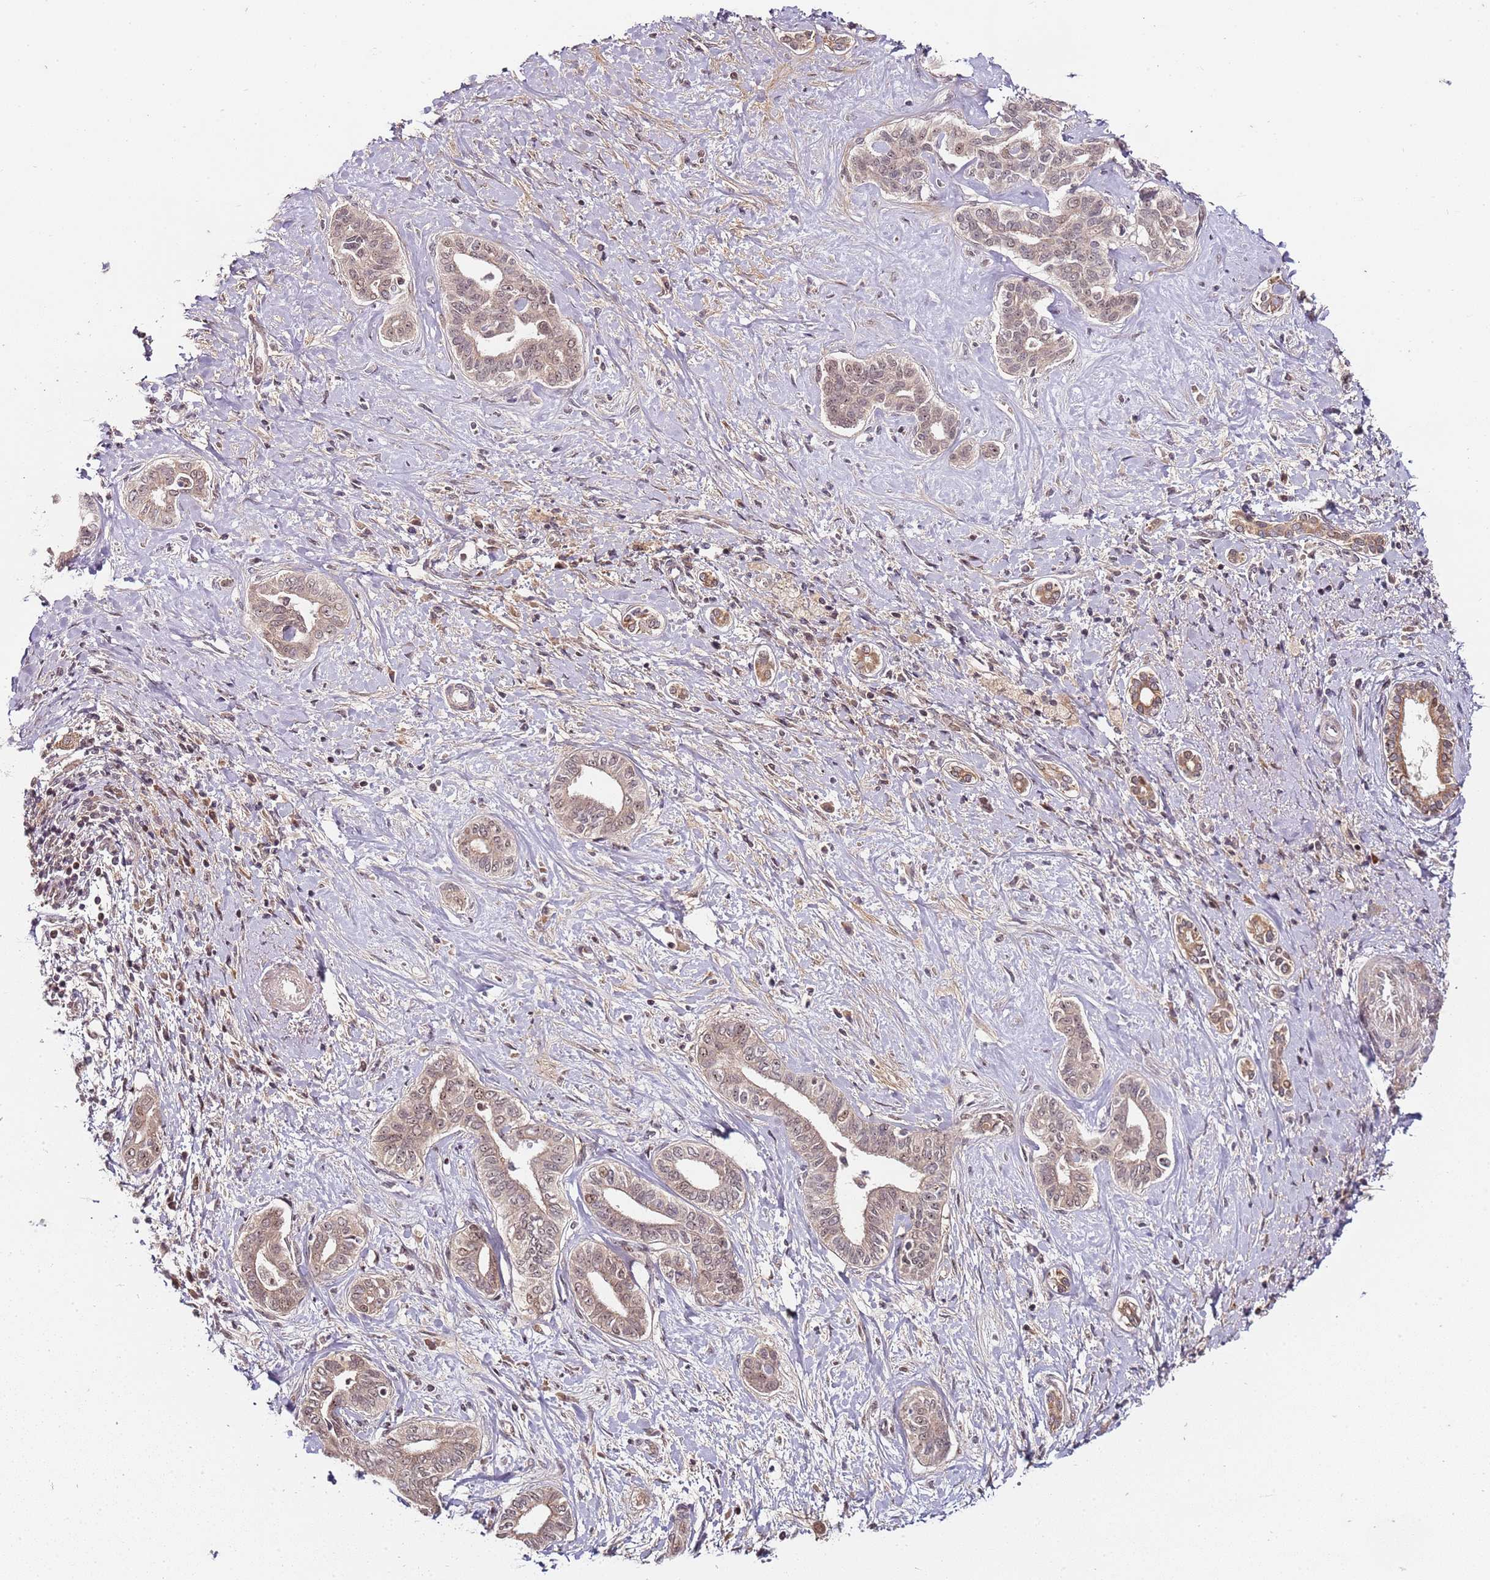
{"staining": {"intensity": "weak", "quantity": "<25%", "location": "cytoplasmic/membranous"}, "tissue": "liver cancer", "cell_type": "Tumor cells", "image_type": "cancer", "snomed": [{"axis": "morphology", "description": "Cholangiocarcinoma"}, {"axis": "topography", "description": "Liver"}], "caption": "There is no significant staining in tumor cells of liver cholangiocarcinoma. (Immunohistochemistry (ihc), brightfield microscopy, high magnification).", "gene": "EDC3", "patient": {"sex": "female", "age": 77}}